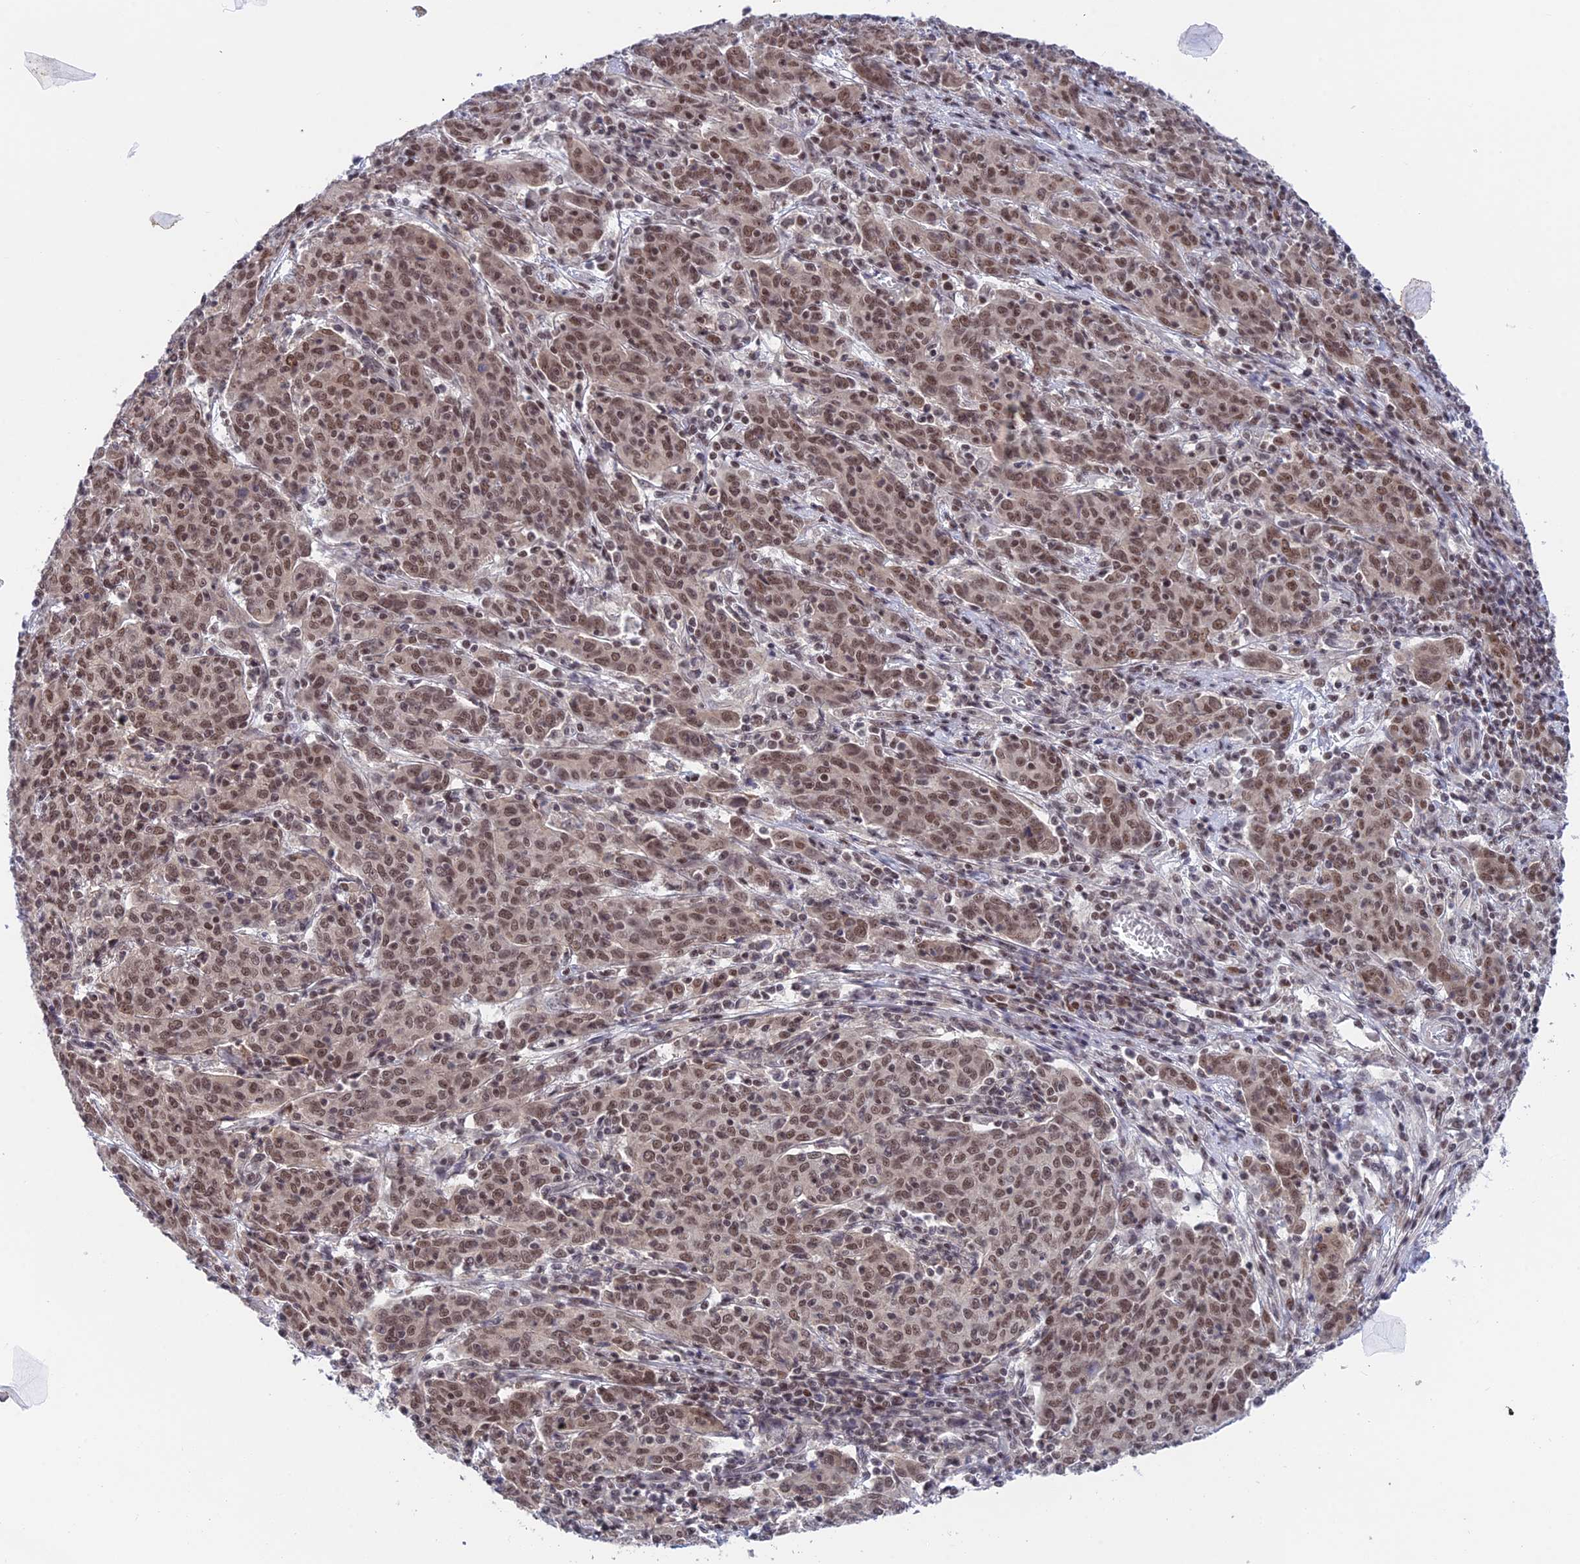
{"staining": {"intensity": "moderate", "quantity": ">75%", "location": "nuclear"}, "tissue": "cervical cancer", "cell_type": "Tumor cells", "image_type": "cancer", "snomed": [{"axis": "morphology", "description": "Squamous cell carcinoma, NOS"}, {"axis": "topography", "description": "Cervix"}], "caption": "Cervical cancer tissue shows moderate nuclear staining in approximately >75% of tumor cells, visualized by immunohistochemistry. Immunohistochemistry (ihc) stains the protein in brown and the nuclei are stained blue.", "gene": "TCEA1", "patient": {"sex": "female", "age": 67}}